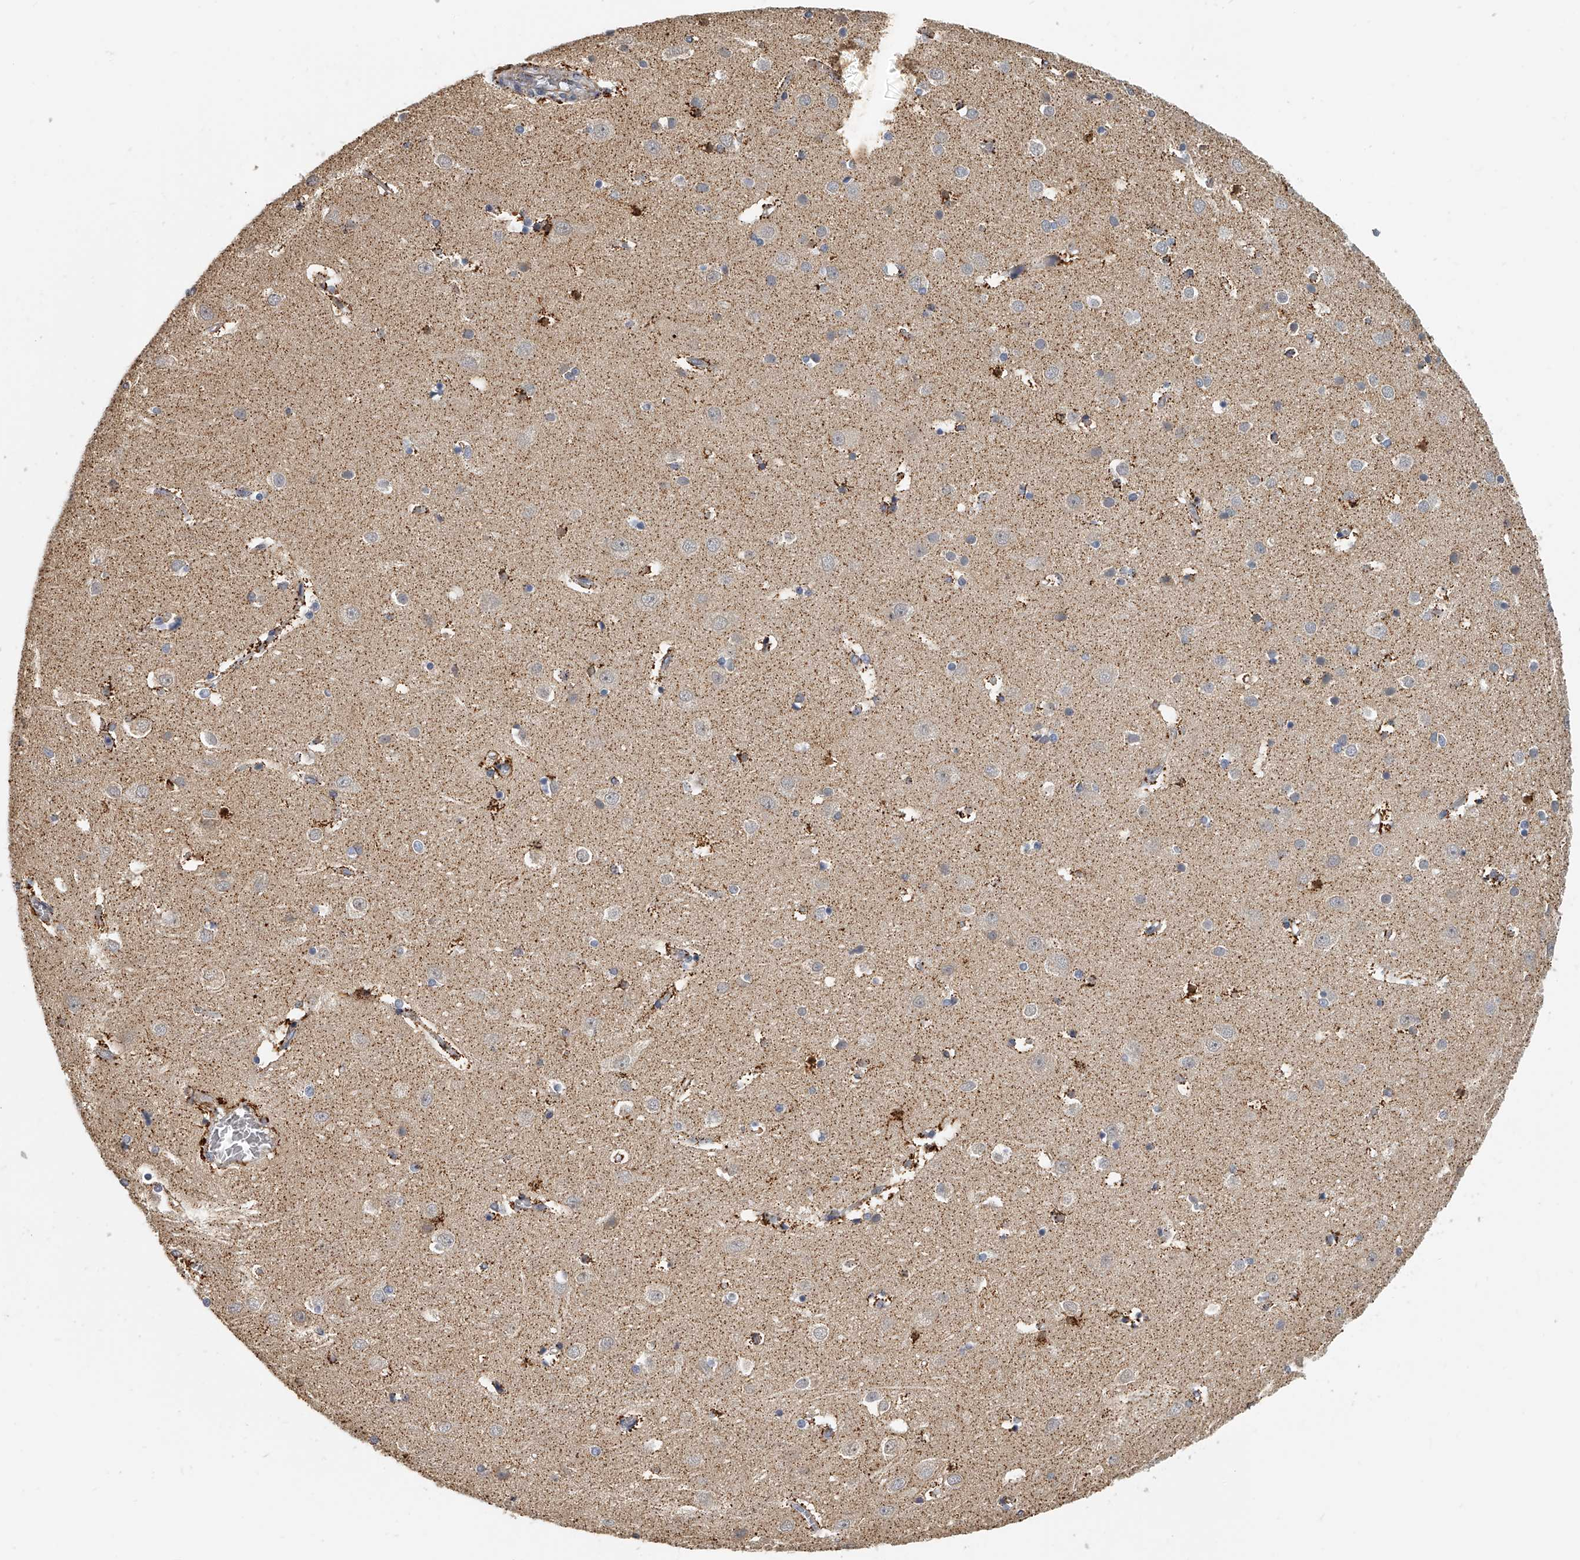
{"staining": {"intensity": "negative", "quantity": "none", "location": "none"}, "tissue": "cerebral cortex", "cell_type": "Endothelial cells", "image_type": "normal", "snomed": [{"axis": "morphology", "description": "Normal tissue, NOS"}, {"axis": "topography", "description": "Cerebral cortex"}], "caption": "A photomicrograph of cerebral cortex stained for a protein displays no brown staining in endothelial cells. (Stains: DAB (3,3'-diaminobenzidine) IHC with hematoxylin counter stain, Microscopy: brightfield microscopy at high magnification).", "gene": "KLHL7", "patient": {"sex": "male", "age": 54}}